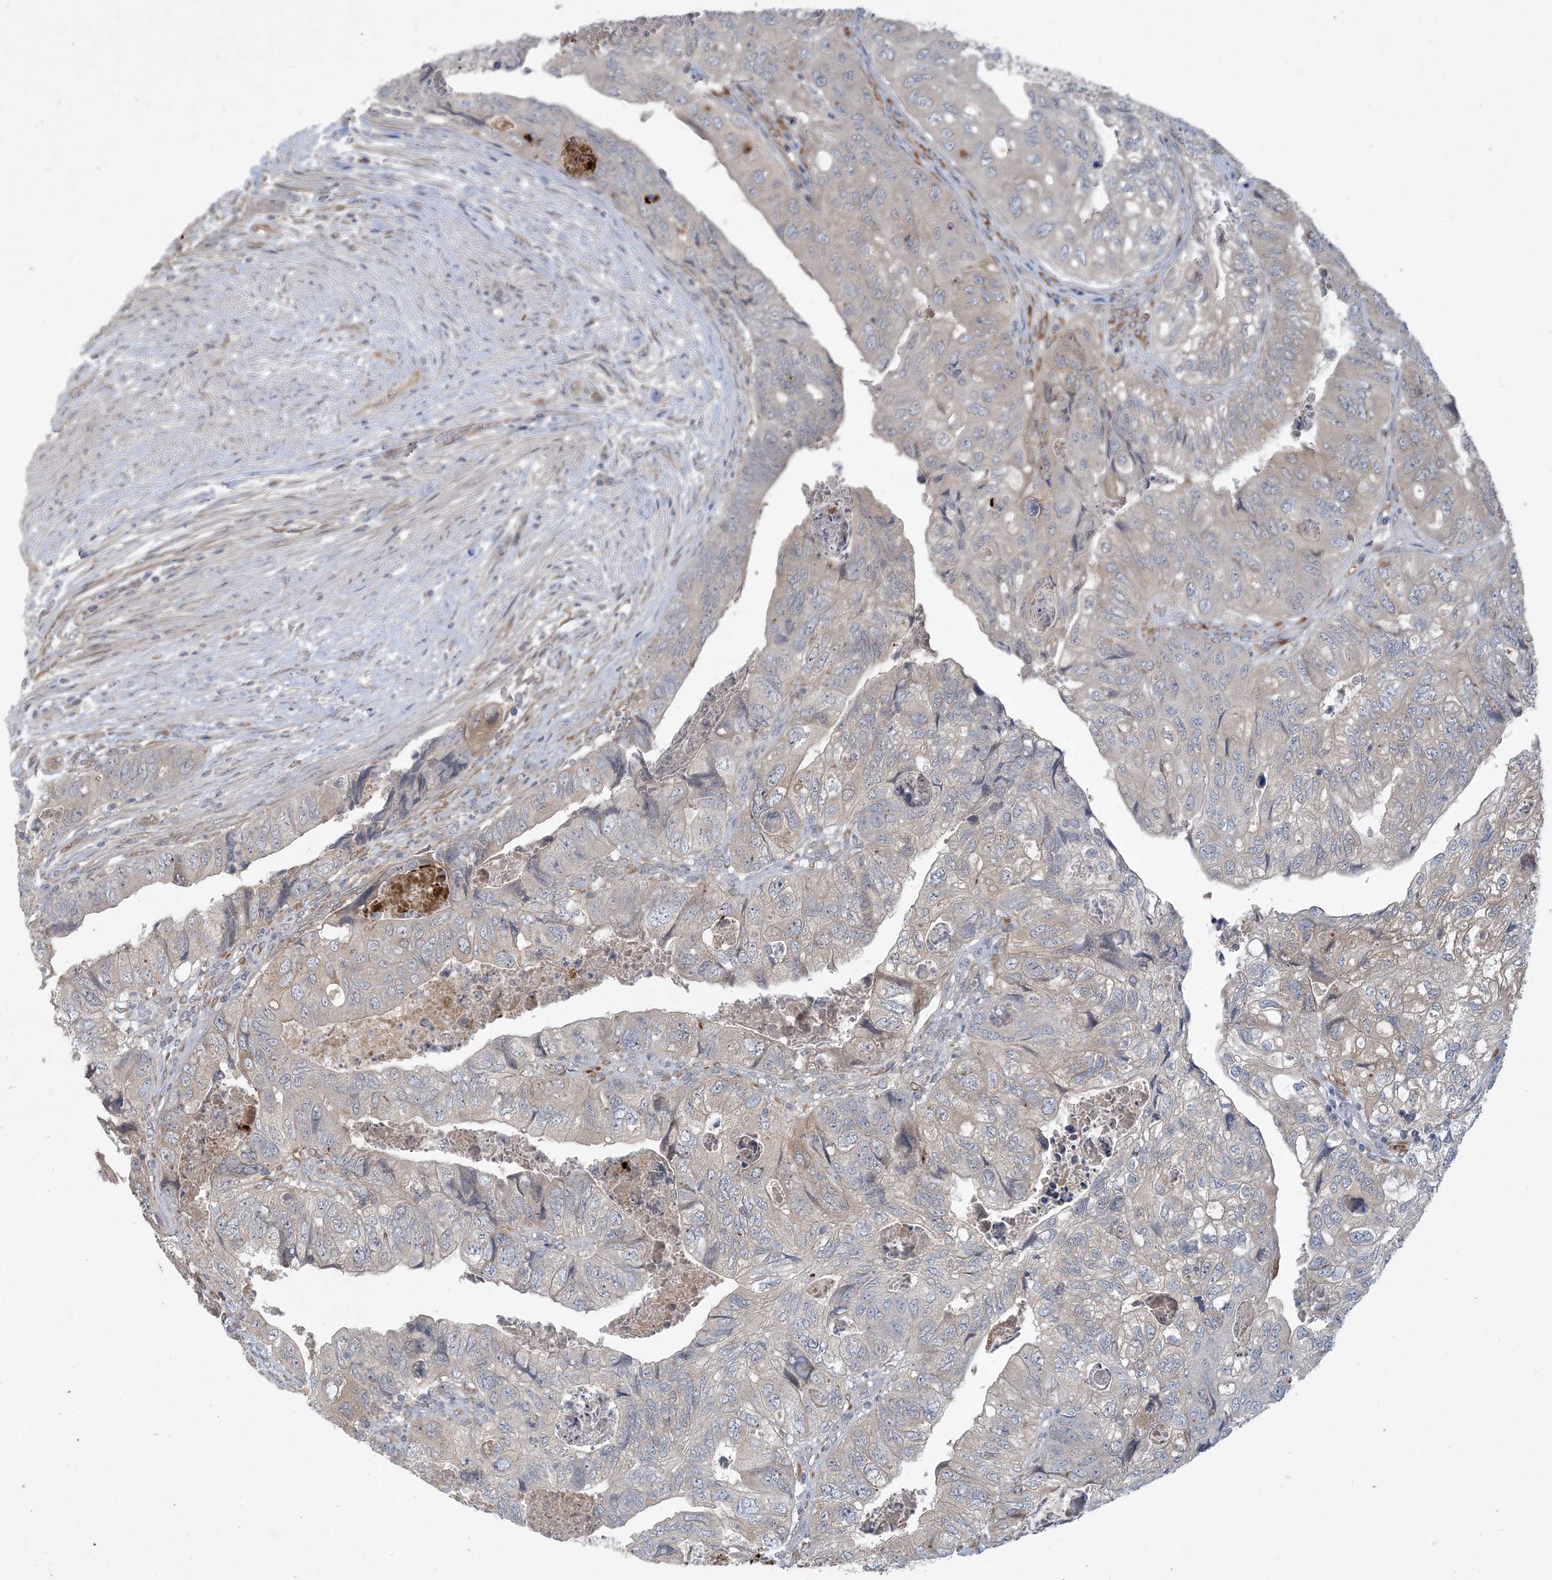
{"staining": {"intensity": "negative", "quantity": "none", "location": "none"}, "tissue": "colorectal cancer", "cell_type": "Tumor cells", "image_type": "cancer", "snomed": [{"axis": "morphology", "description": "Adenocarcinoma, NOS"}, {"axis": "topography", "description": "Rectum"}], "caption": "Immunohistochemistry image of human adenocarcinoma (colorectal) stained for a protein (brown), which demonstrates no expression in tumor cells.", "gene": "CDS1", "patient": {"sex": "male", "age": 63}}